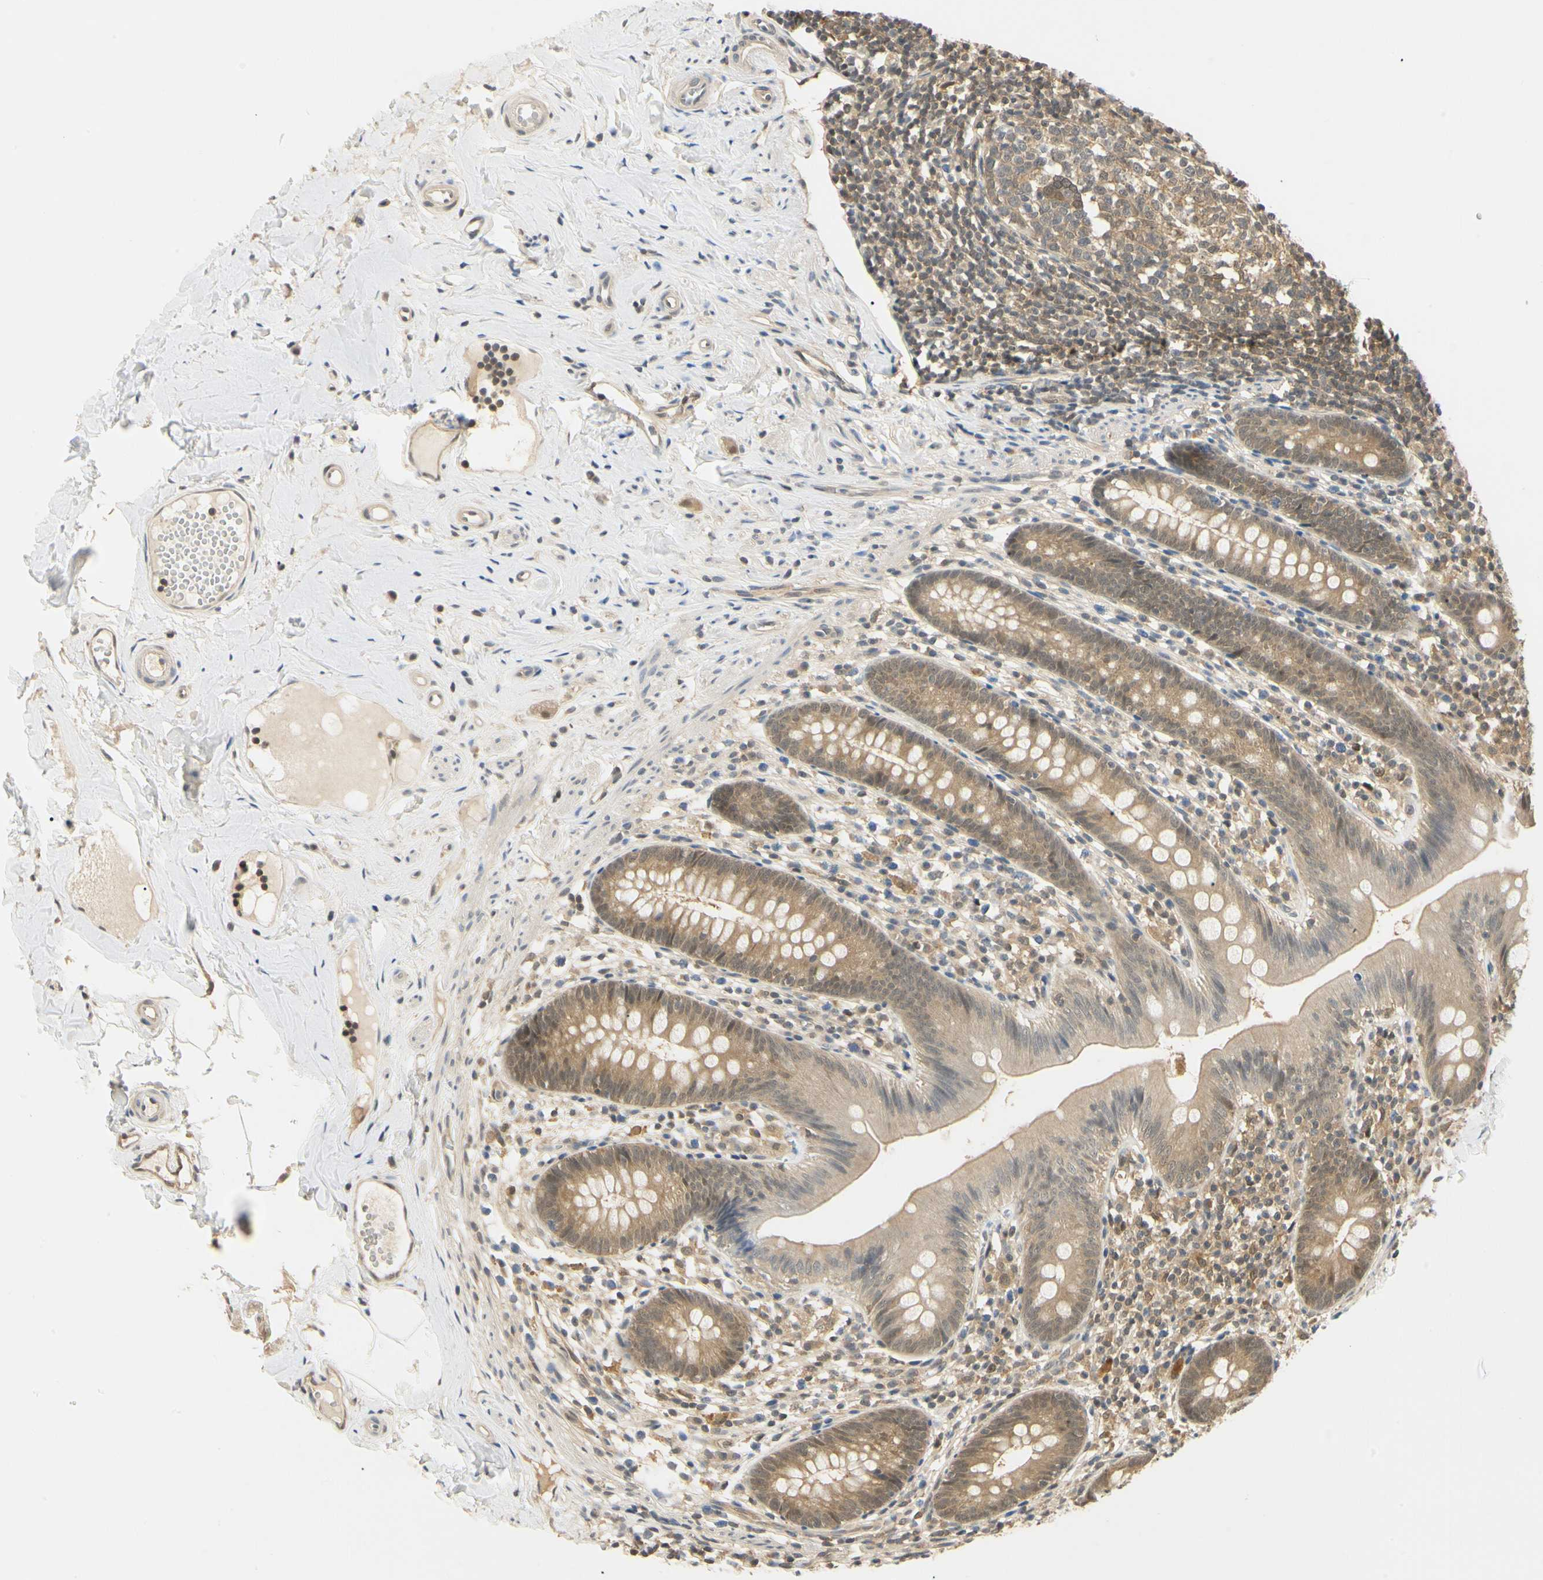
{"staining": {"intensity": "moderate", "quantity": "25%-75%", "location": "cytoplasmic/membranous,nuclear"}, "tissue": "appendix", "cell_type": "Glandular cells", "image_type": "normal", "snomed": [{"axis": "morphology", "description": "Normal tissue, NOS"}, {"axis": "topography", "description": "Appendix"}], "caption": "Moderate cytoplasmic/membranous,nuclear protein staining is present in approximately 25%-75% of glandular cells in appendix. (DAB IHC with brightfield microscopy, high magnification).", "gene": "UBE2Z", "patient": {"sex": "male", "age": 52}}